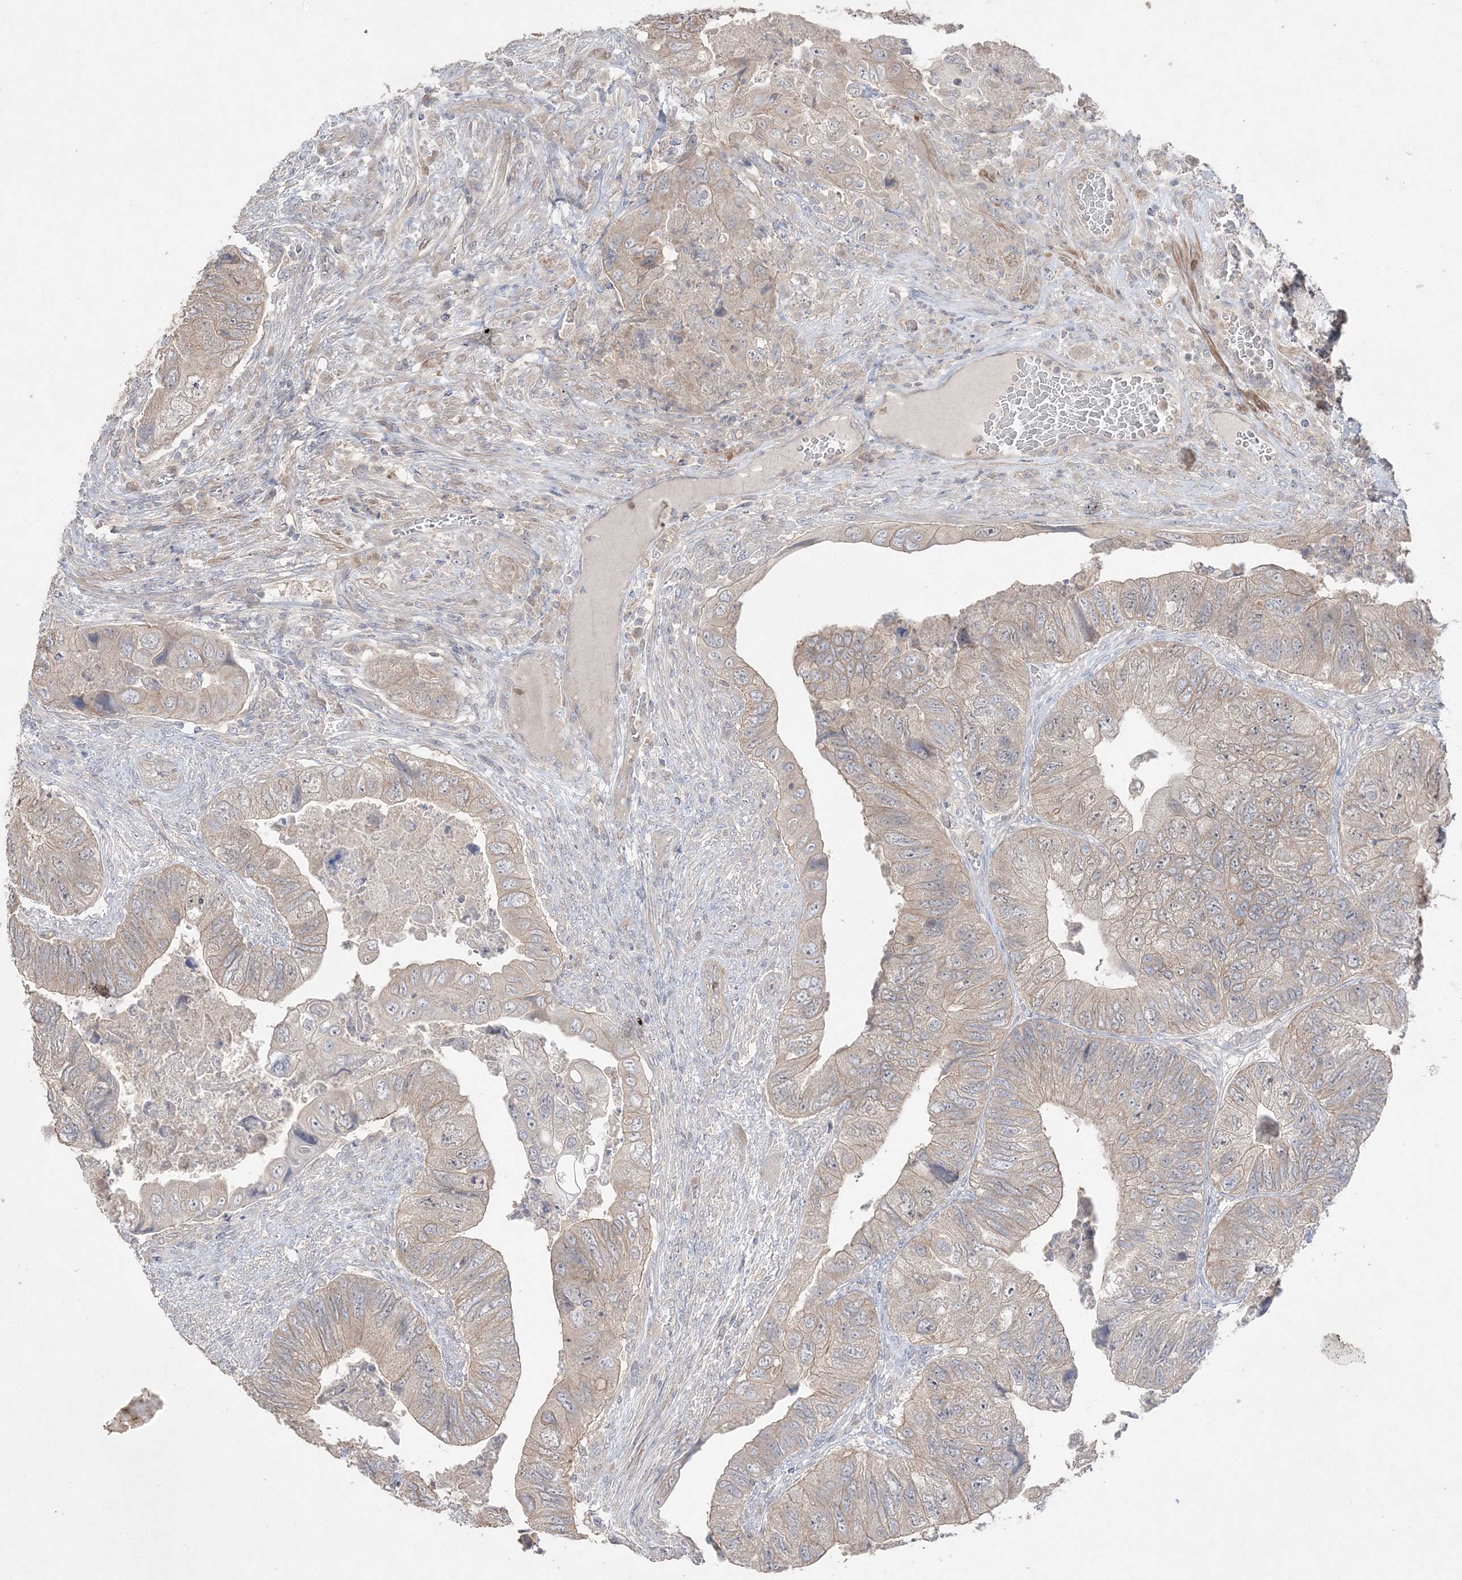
{"staining": {"intensity": "weak", "quantity": "25%-75%", "location": "cytoplasmic/membranous"}, "tissue": "colorectal cancer", "cell_type": "Tumor cells", "image_type": "cancer", "snomed": [{"axis": "morphology", "description": "Adenocarcinoma, NOS"}, {"axis": "topography", "description": "Rectum"}], "caption": "High-magnification brightfield microscopy of adenocarcinoma (colorectal) stained with DAB (brown) and counterstained with hematoxylin (blue). tumor cells exhibit weak cytoplasmic/membranous staining is present in about25%-75% of cells.", "gene": "SH3BP4", "patient": {"sex": "male", "age": 63}}